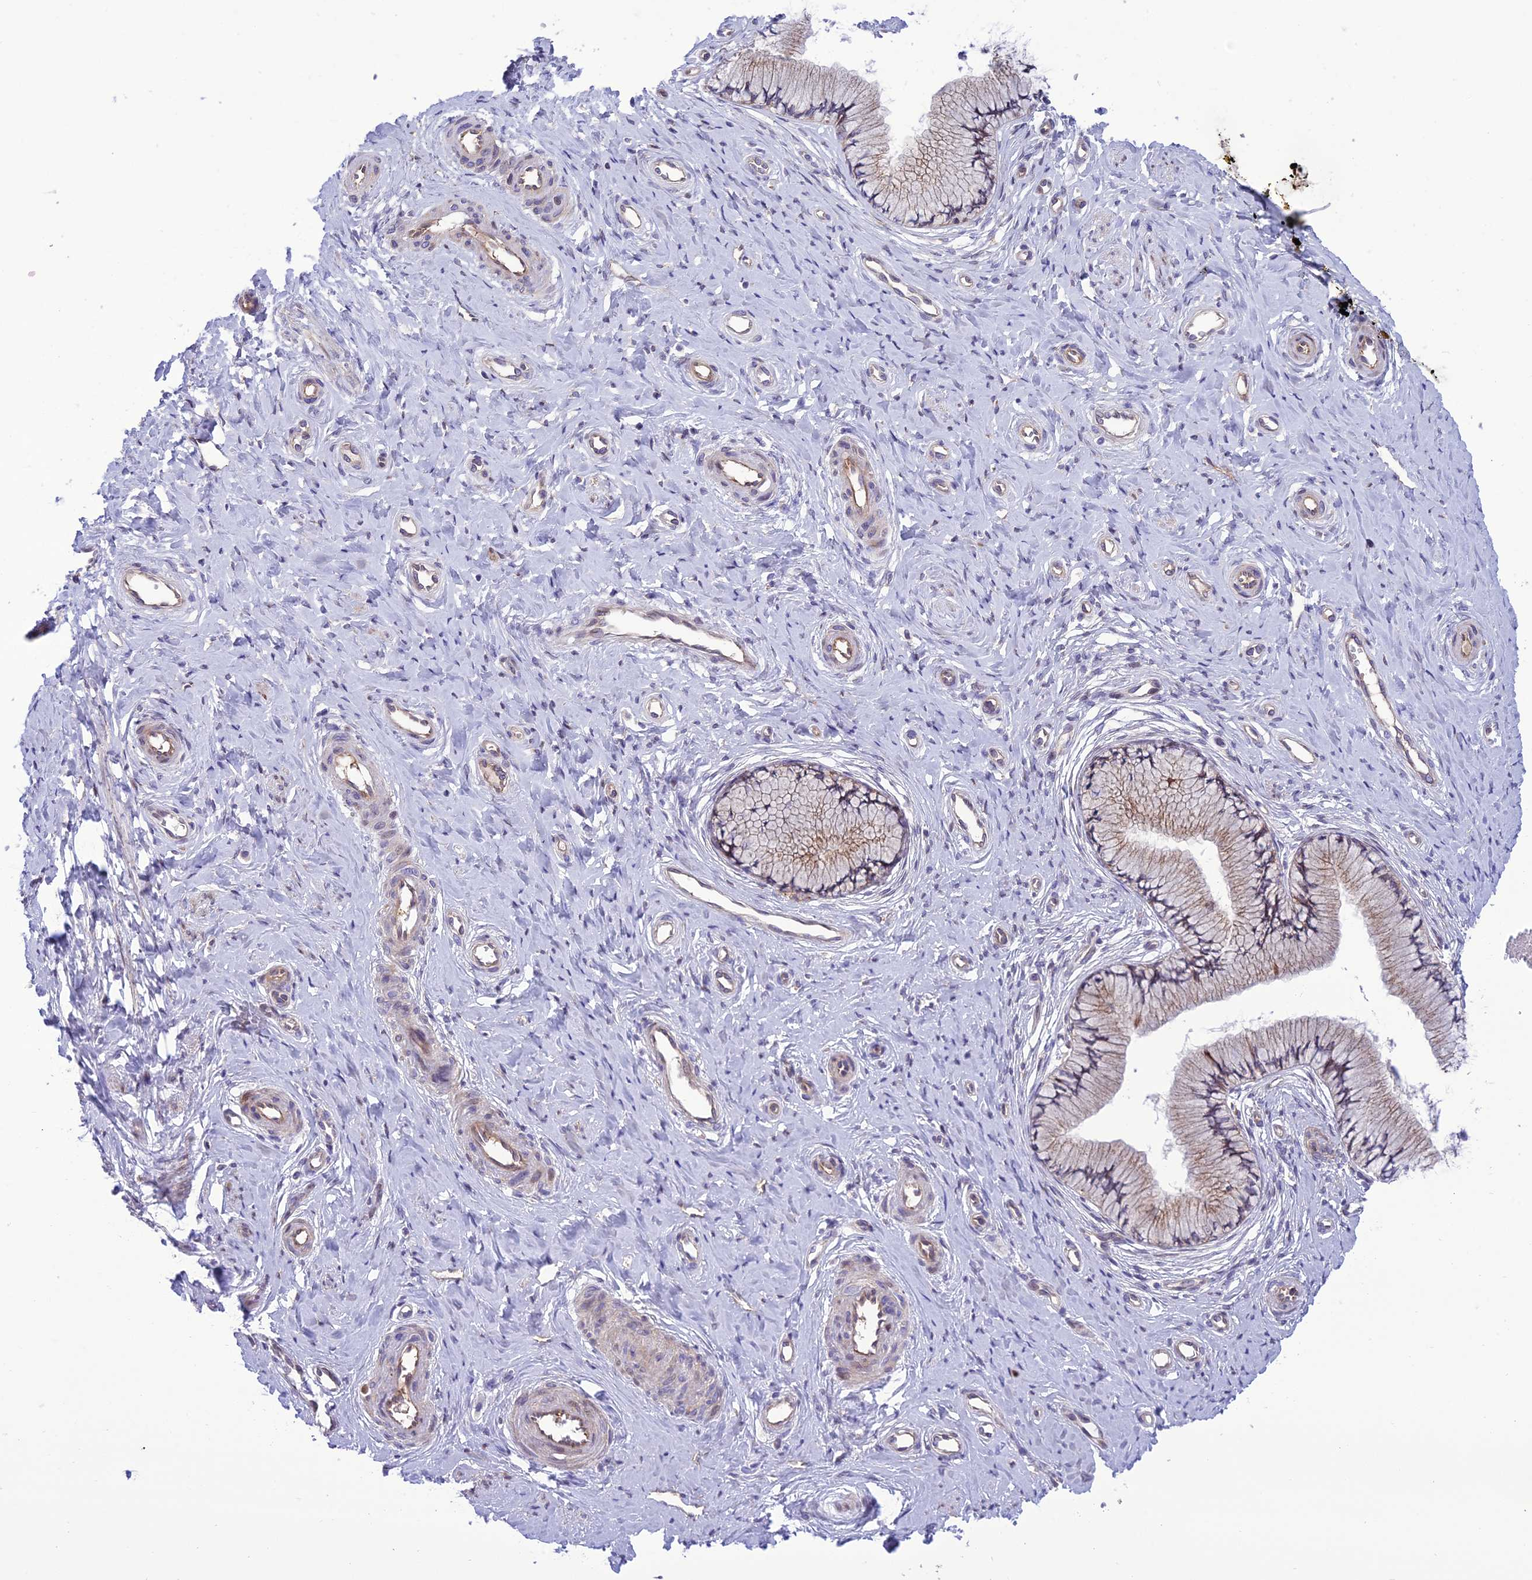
{"staining": {"intensity": "weak", "quantity": "25%-75%", "location": "cytoplasmic/membranous"}, "tissue": "cervix", "cell_type": "Glandular cells", "image_type": "normal", "snomed": [{"axis": "morphology", "description": "Normal tissue, NOS"}, {"axis": "topography", "description": "Cervix"}], "caption": "A micrograph showing weak cytoplasmic/membranous staining in about 25%-75% of glandular cells in normal cervix, as visualized by brown immunohistochemical staining.", "gene": "JMY", "patient": {"sex": "female", "age": 36}}